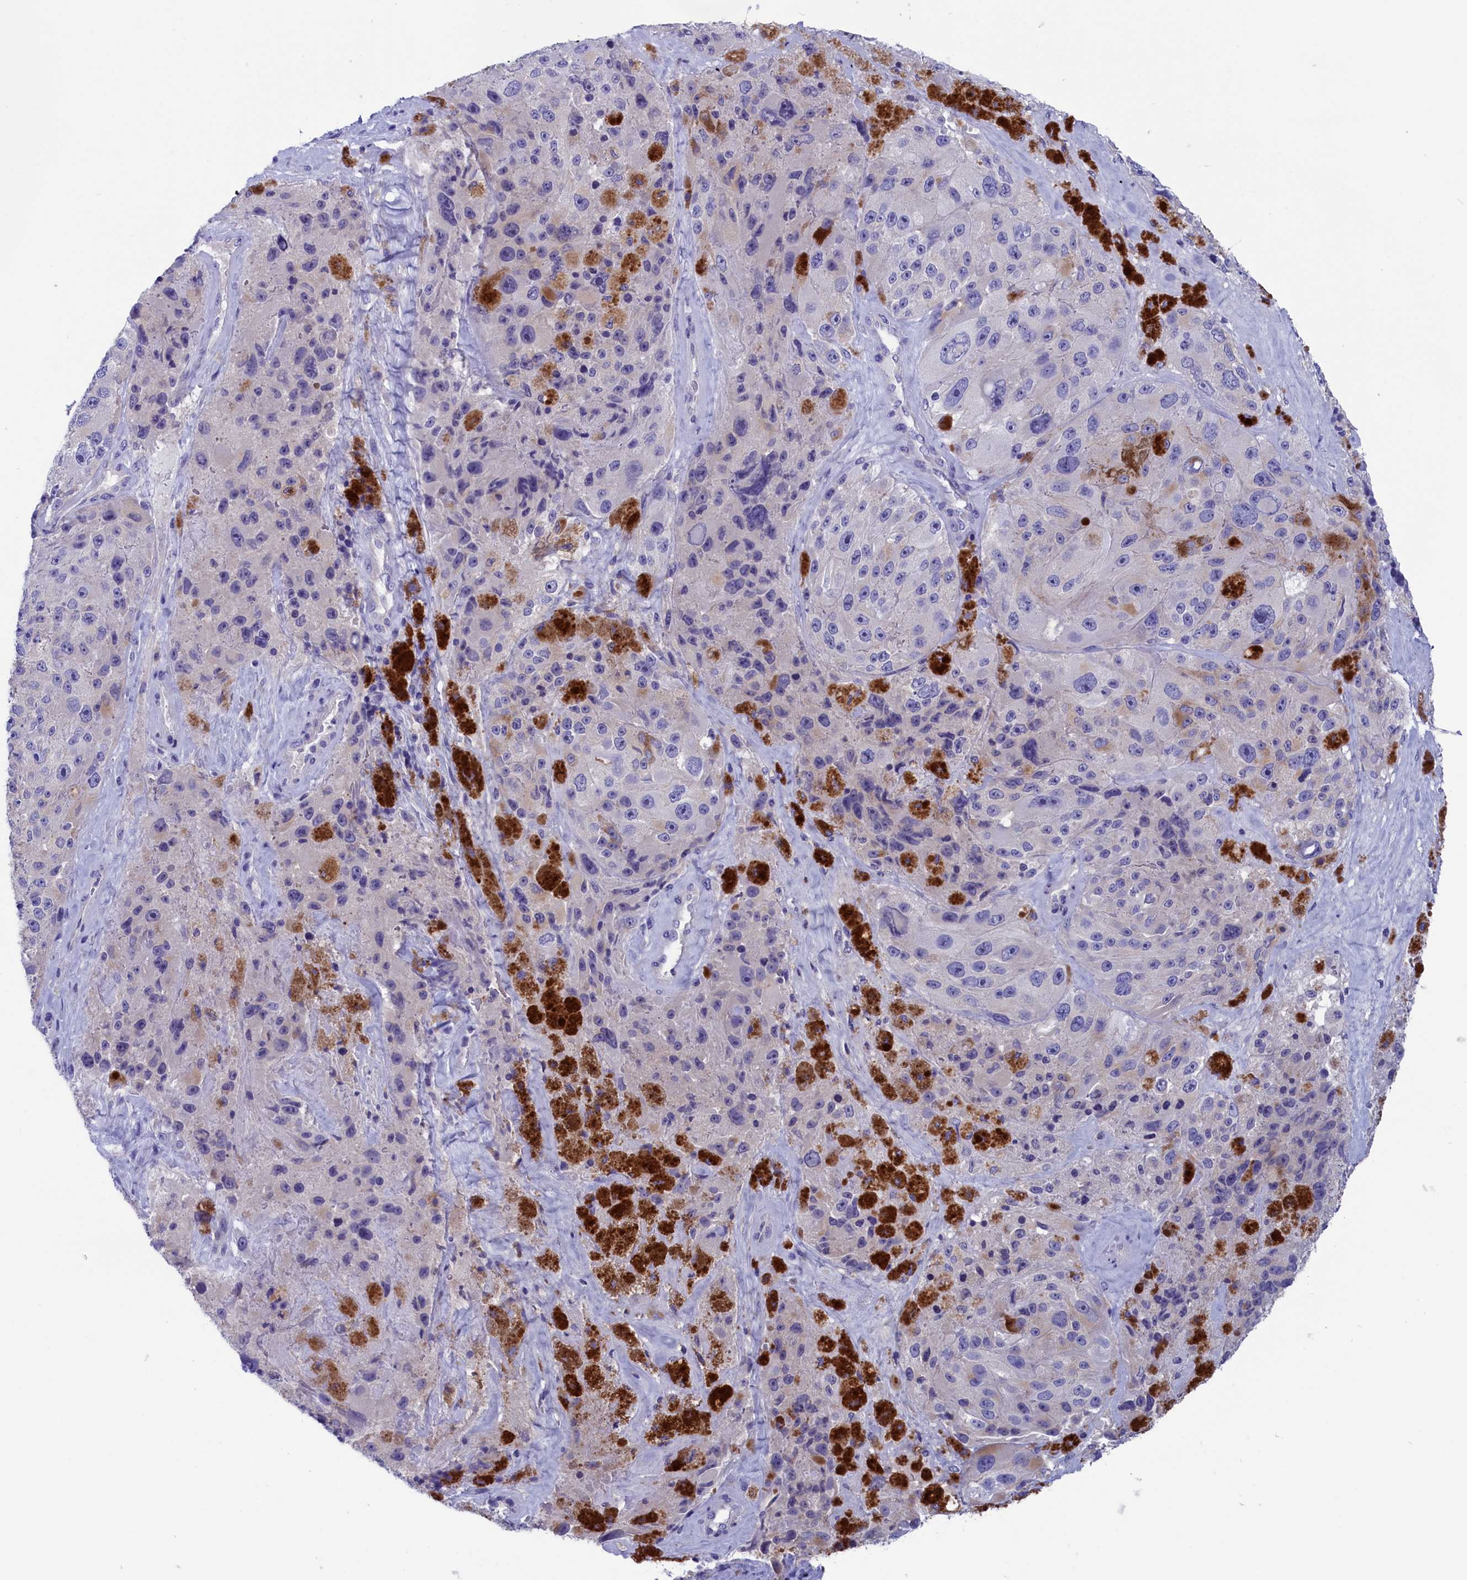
{"staining": {"intensity": "negative", "quantity": "none", "location": "none"}, "tissue": "melanoma", "cell_type": "Tumor cells", "image_type": "cancer", "snomed": [{"axis": "morphology", "description": "Malignant melanoma, Metastatic site"}, {"axis": "topography", "description": "Lymph node"}], "caption": "A high-resolution photomicrograph shows IHC staining of malignant melanoma (metastatic site), which demonstrates no significant staining in tumor cells.", "gene": "VPS35L", "patient": {"sex": "male", "age": 62}}